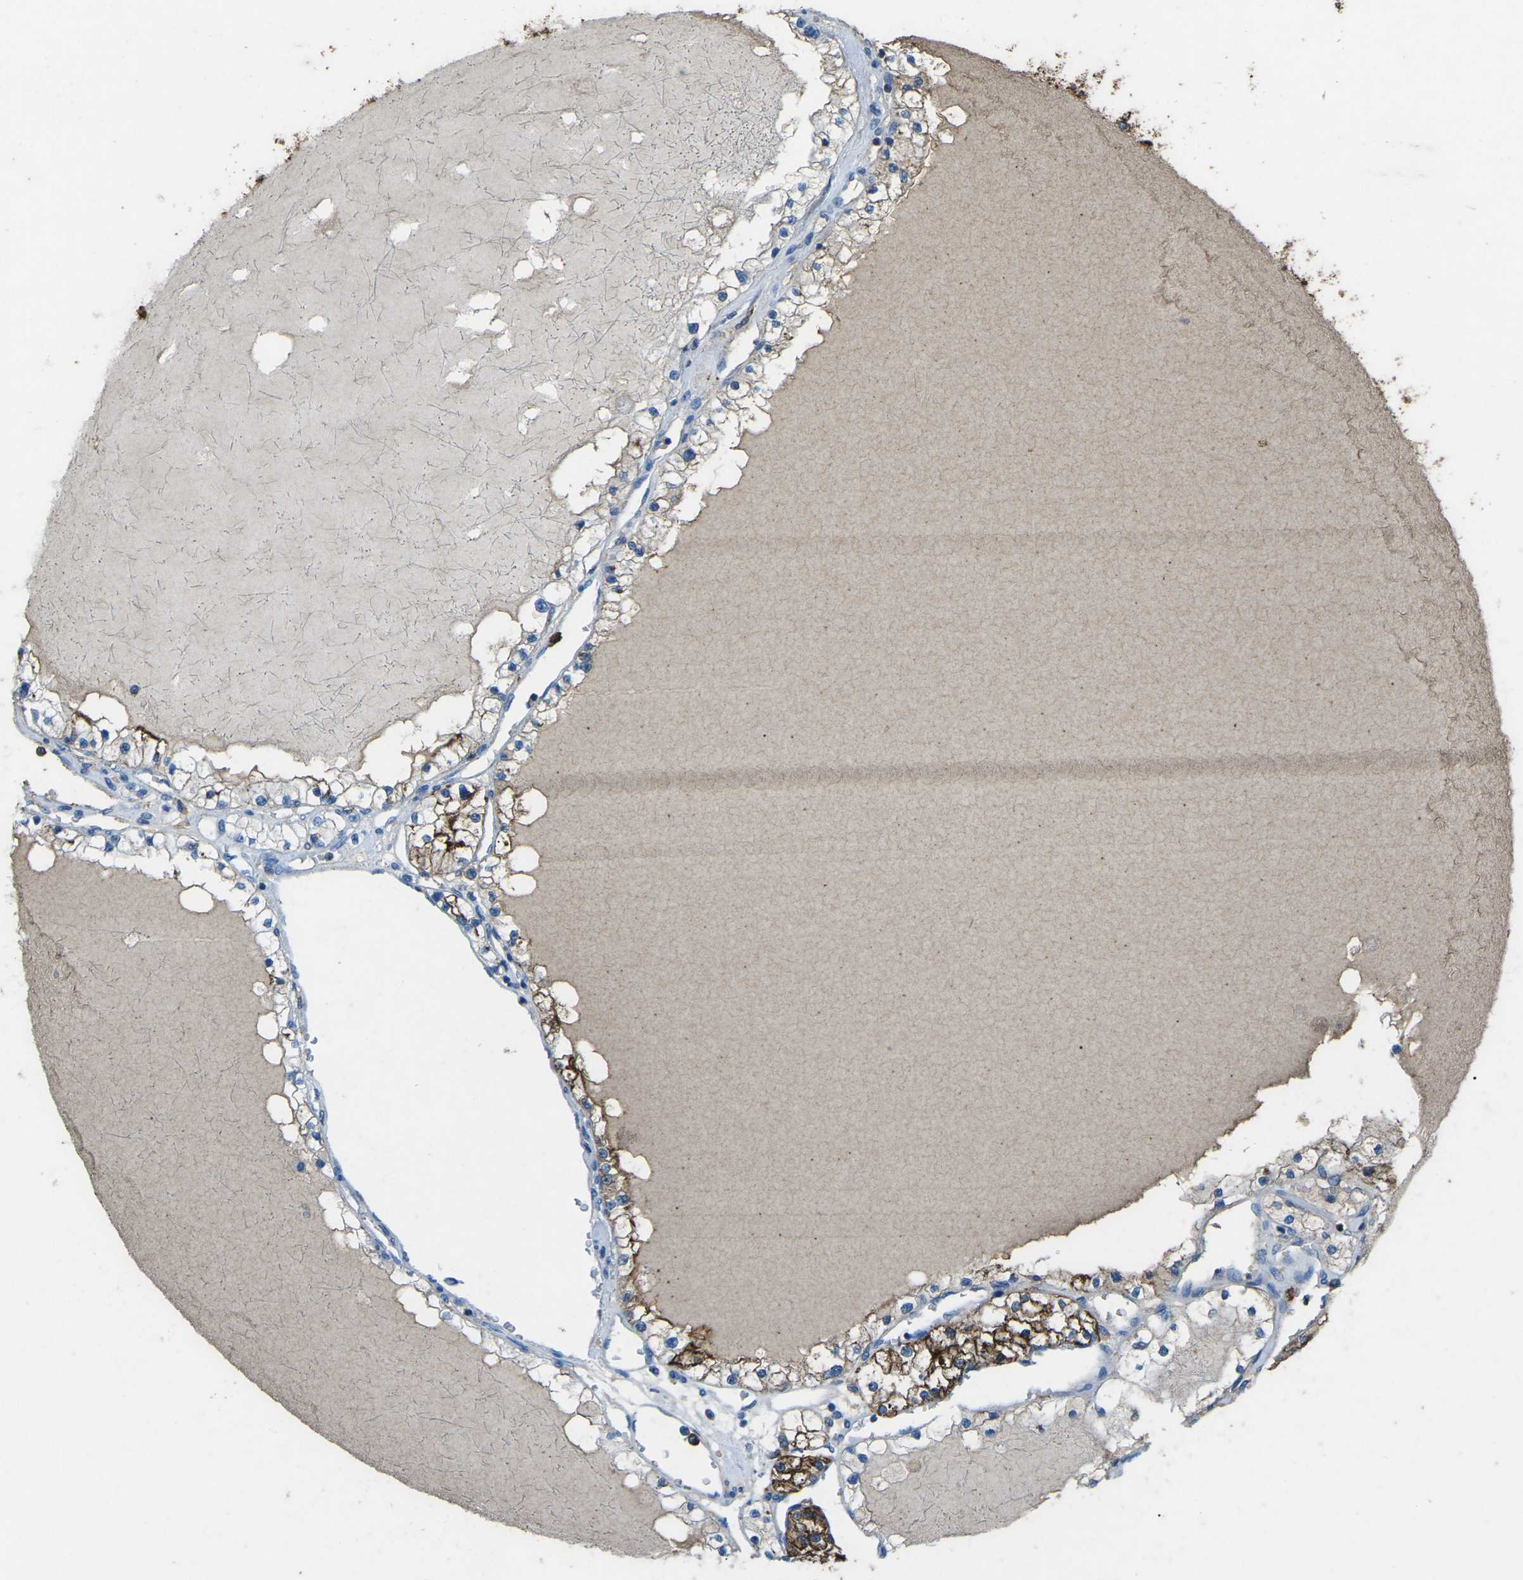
{"staining": {"intensity": "strong", "quantity": "25%-75%", "location": "cytoplasmic/membranous"}, "tissue": "renal cancer", "cell_type": "Tumor cells", "image_type": "cancer", "snomed": [{"axis": "morphology", "description": "Adenocarcinoma, NOS"}, {"axis": "topography", "description": "Kidney"}], "caption": "Immunohistochemistry (IHC) image of renal adenocarcinoma stained for a protein (brown), which shows high levels of strong cytoplasmic/membranous staining in approximately 25%-75% of tumor cells.", "gene": "CTAGE1", "patient": {"sex": "male", "age": 68}}